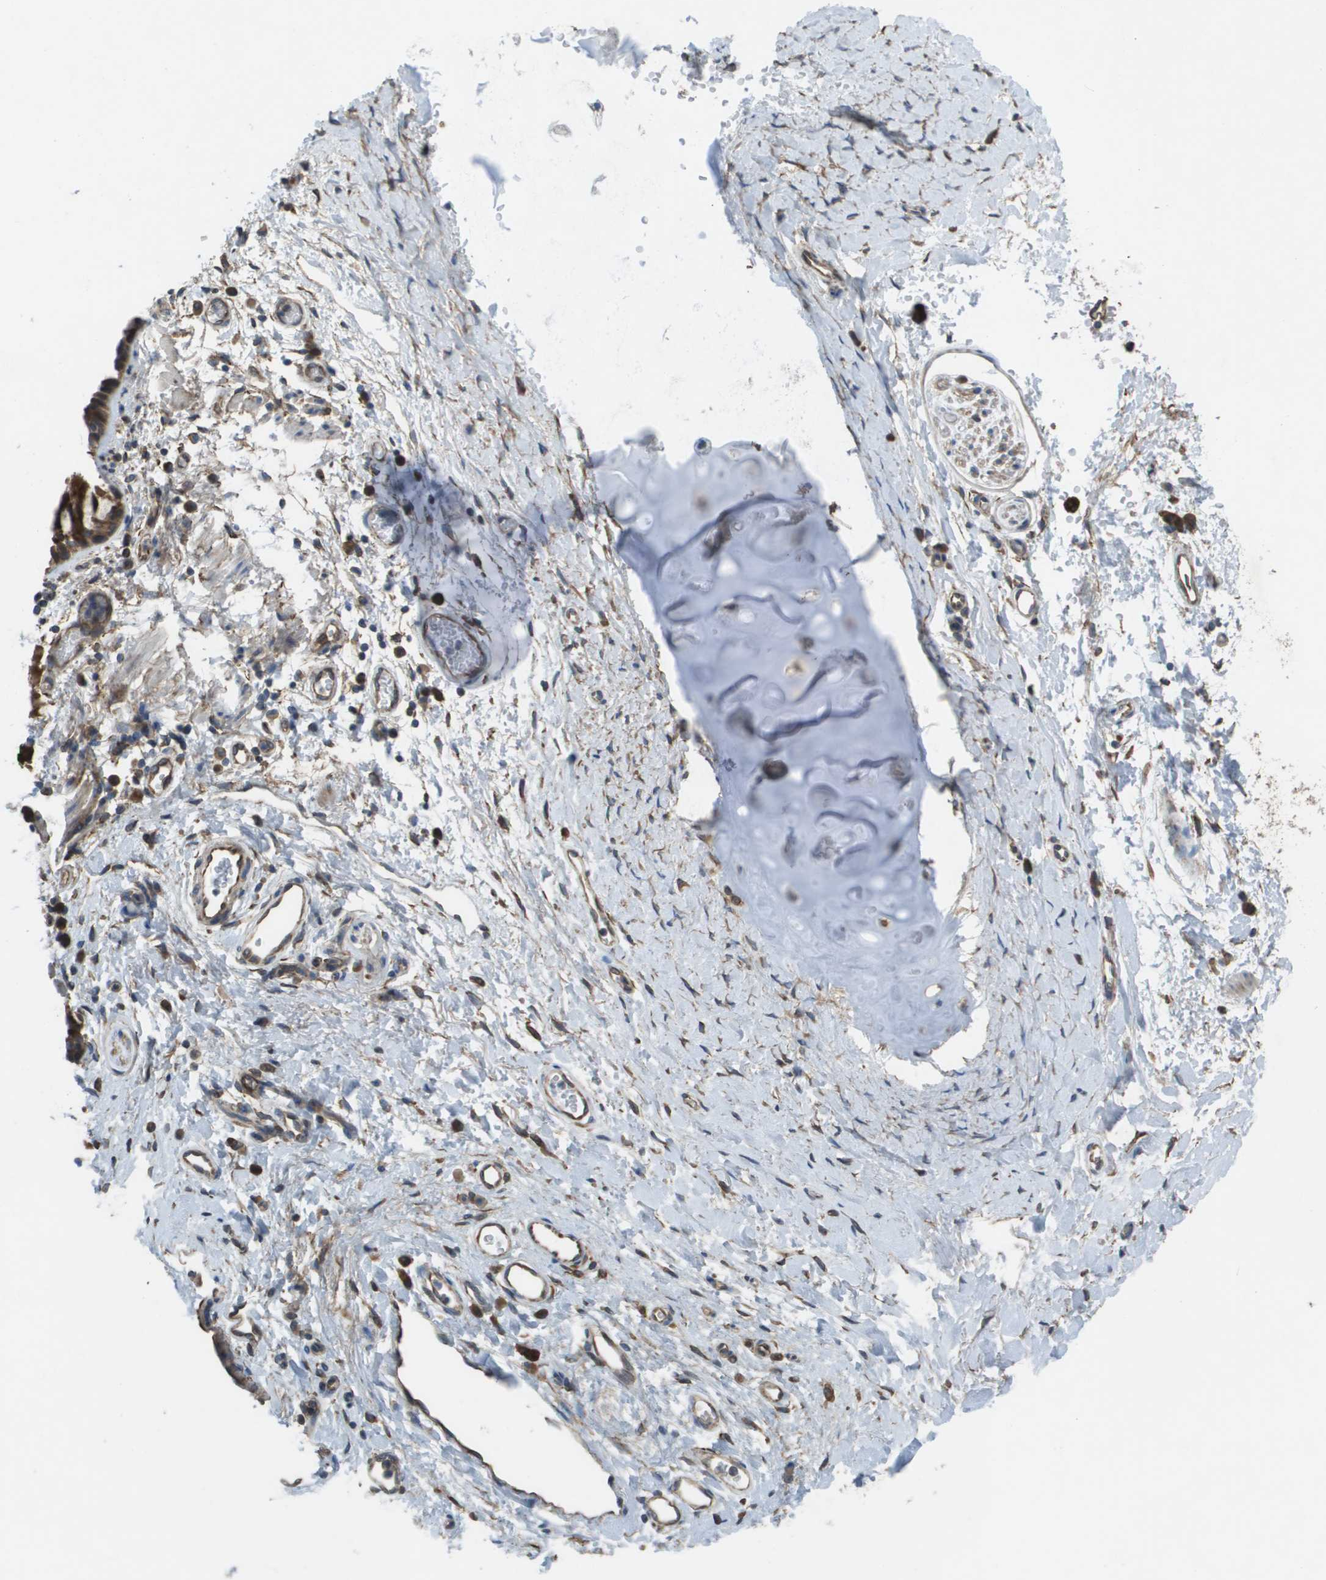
{"staining": {"intensity": "weak", "quantity": ">75%", "location": "cytoplasmic/membranous"}, "tissue": "adipose tissue", "cell_type": "Adipocytes", "image_type": "normal", "snomed": [{"axis": "morphology", "description": "Normal tissue, NOS"}, {"axis": "topography", "description": "Cartilage tissue"}, {"axis": "topography", "description": "Bronchus"}], "caption": "Brown immunohistochemical staining in unremarkable adipose tissue displays weak cytoplasmic/membranous positivity in approximately >75% of adipocytes.", "gene": "CLCN2", "patient": {"sex": "female", "age": 53}}